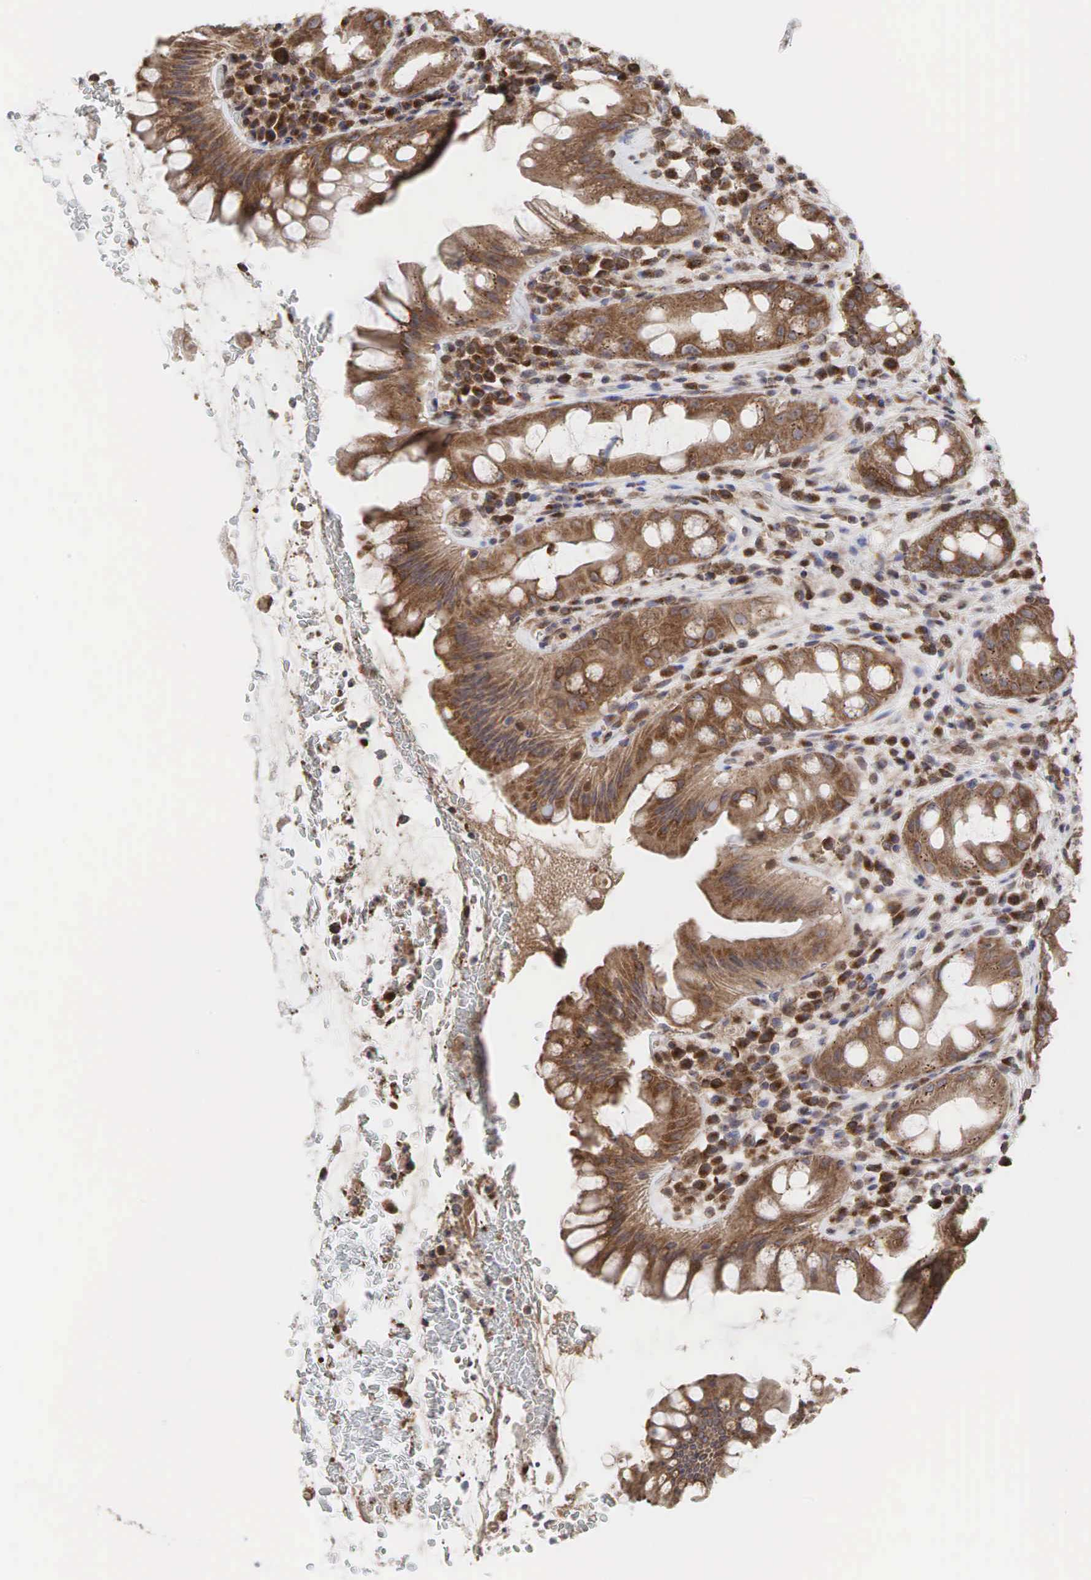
{"staining": {"intensity": "strong", "quantity": ">75%", "location": "cytoplasmic/membranous"}, "tissue": "rectum", "cell_type": "Glandular cells", "image_type": "normal", "snomed": [{"axis": "morphology", "description": "Normal tissue, NOS"}, {"axis": "topography", "description": "Rectum"}], "caption": "This histopathology image displays normal rectum stained with immunohistochemistry (IHC) to label a protein in brown. The cytoplasmic/membranous of glandular cells show strong positivity for the protein. Nuclei are counter-stained blue.", "gene": "PABPC5", "patient": {"sex": "male", "age": 65}}